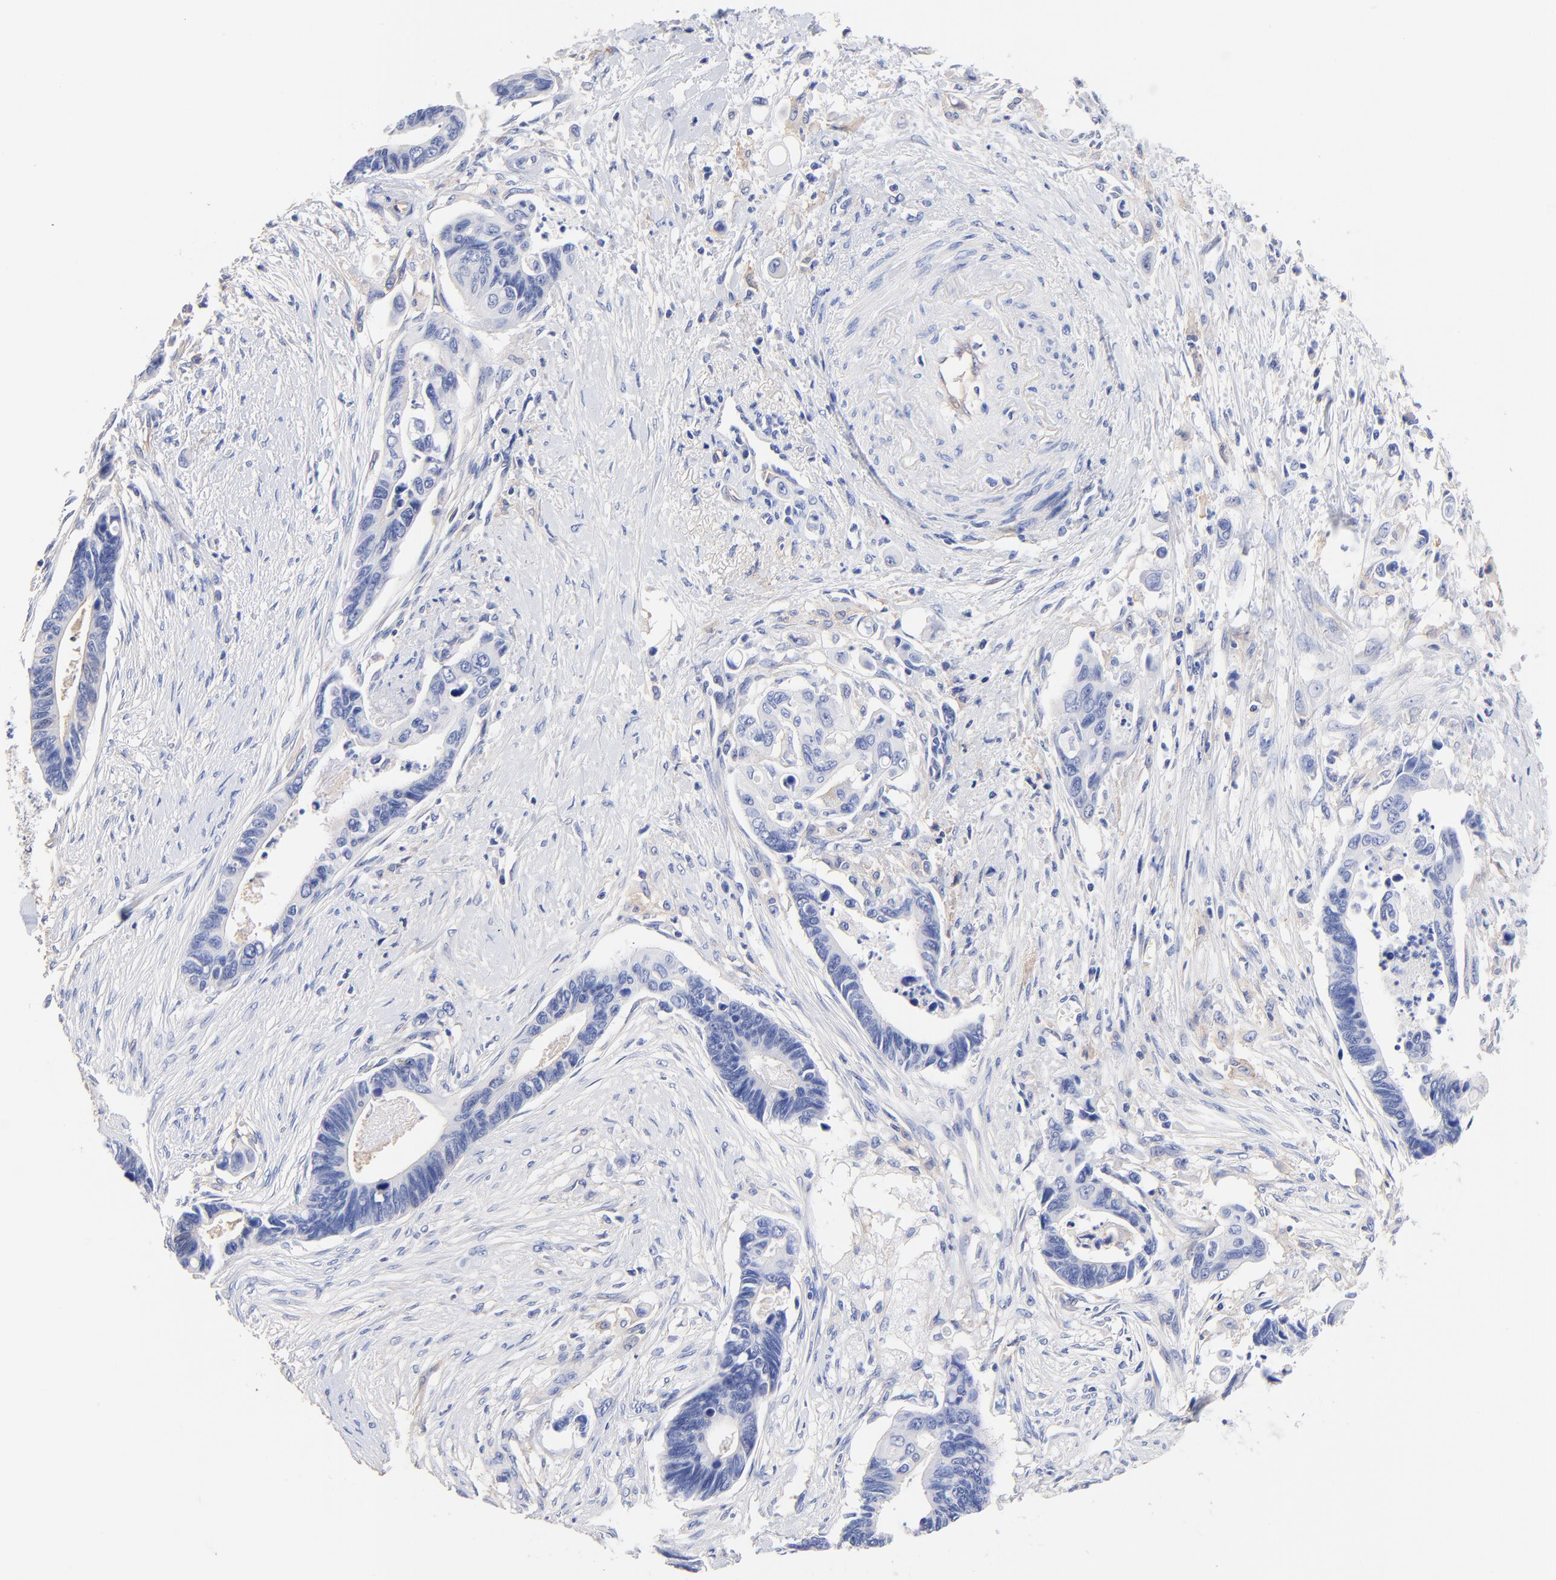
{"staining": {"intensity": "negative", "quantity": "none", "location": "none"}, "tissue": "pancreatic cancer", "cell_type": "Tumor cells", "image_type": "cancer", "snomed": [{"axis": "morphology", "description": "Adenocarcinoma, NOS"}, {"axis": "topography", "description": "Pancreas"}], "caption": "Immunohistochemistry image of adenocarcinoma (pancreatic) stained for a protein (brown), which displays no staining in tumor cells. Nuclei are stained in blue.", "gene": "SLC44A2", "patient": {"sex": "female", "age": 70}}